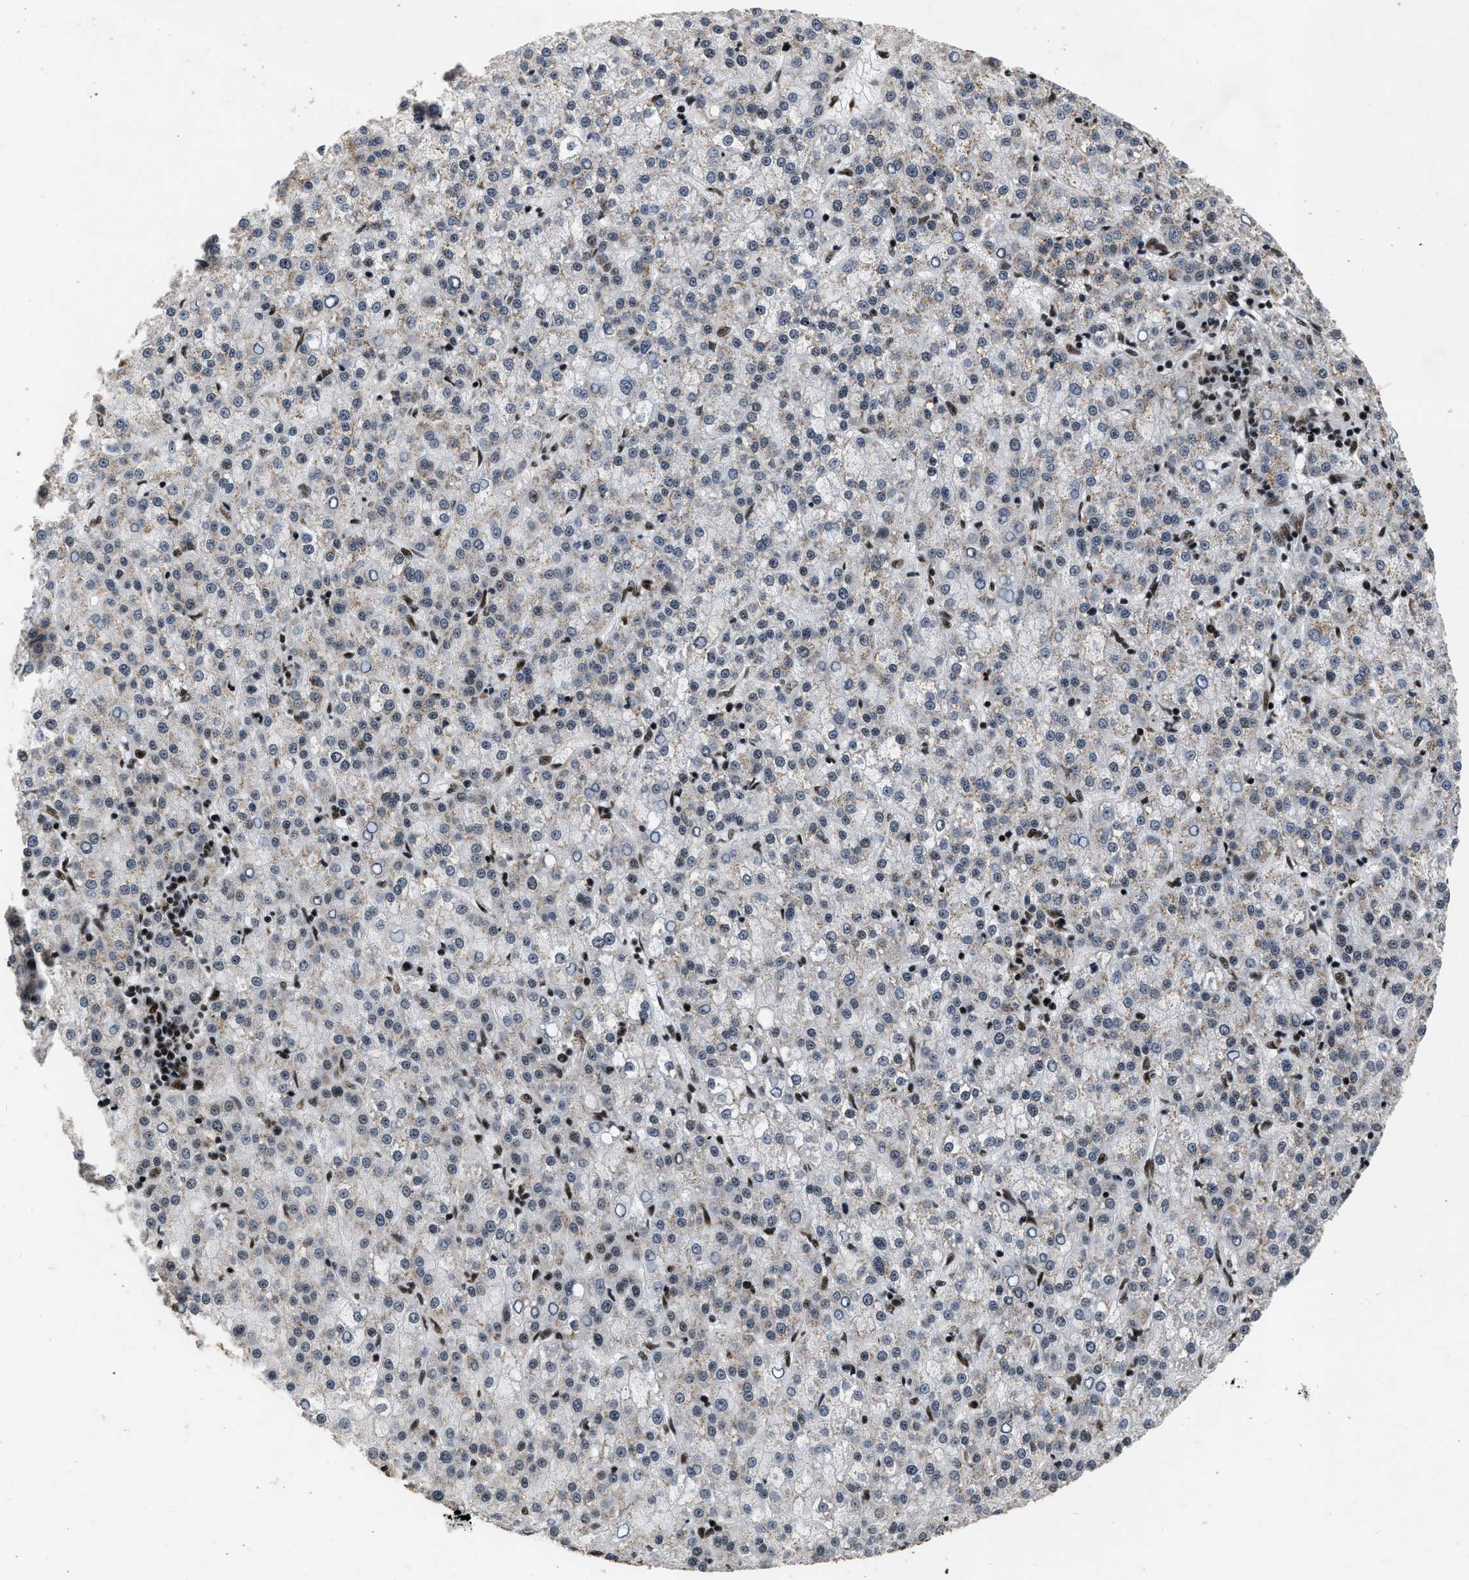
{"staining": {"intensity": "weak", "quantity": "25%-75%", "location": "cytoplasmic/membranous"}, "tissue": "liver cancer", "cell_type": "Tumor cells", "image_type": "cancer", "snomed": [{"axis": "morphology", "description": "Carcinoma, Hepatocellular, NOS"}, {"axis": "topography", "description": "Liver"}], "caption": "Immunohistochemical staining of liver cancer (hepatocellular carcinoma) reveals weak cytoplasmic/membranous protein staining in about 25%-75% of tumor cells.", "gene": "SMARCB1", "patient": {"sex": "female", "age": 58}}